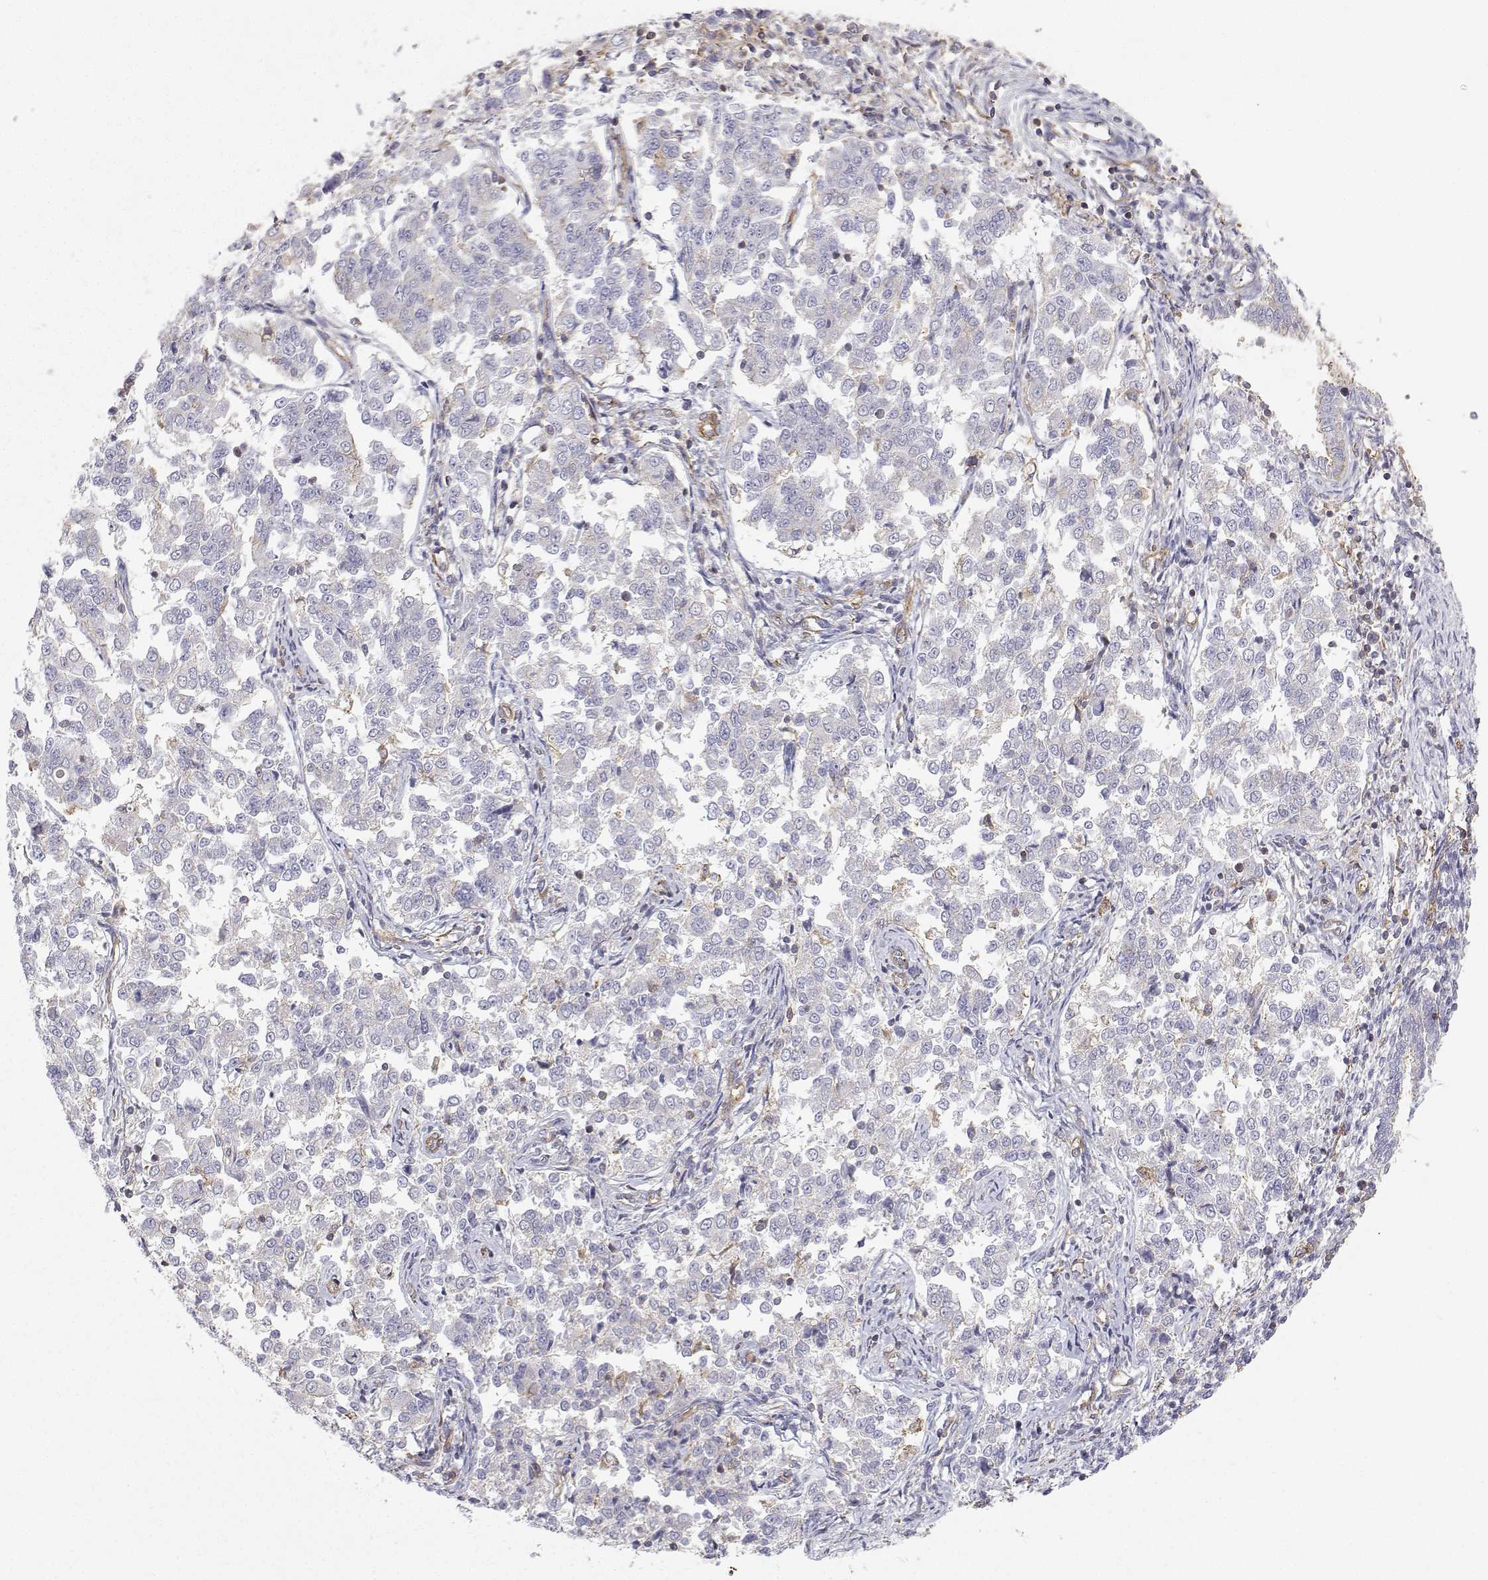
{"staining": {"intensity": "negative", "quantity": "none", "location": "none"}, "tissue": "endometrial cancer", "cell_type": "Tumor cells", "image_type": "cancer", "snomed": [{"axis": "morphology", "description": "Adenocarcinoma, NOS"}, {"axis": "topography", "description": "Endometrium"}], "caption": "Histopathology image shows no significant protein staining in tumor cells of adenocarcinoma (endometrial). (DAB immunohistochemistry, high magnification).", "gene": "MYH9", "patient": {"sex": "female", "age": 43}}